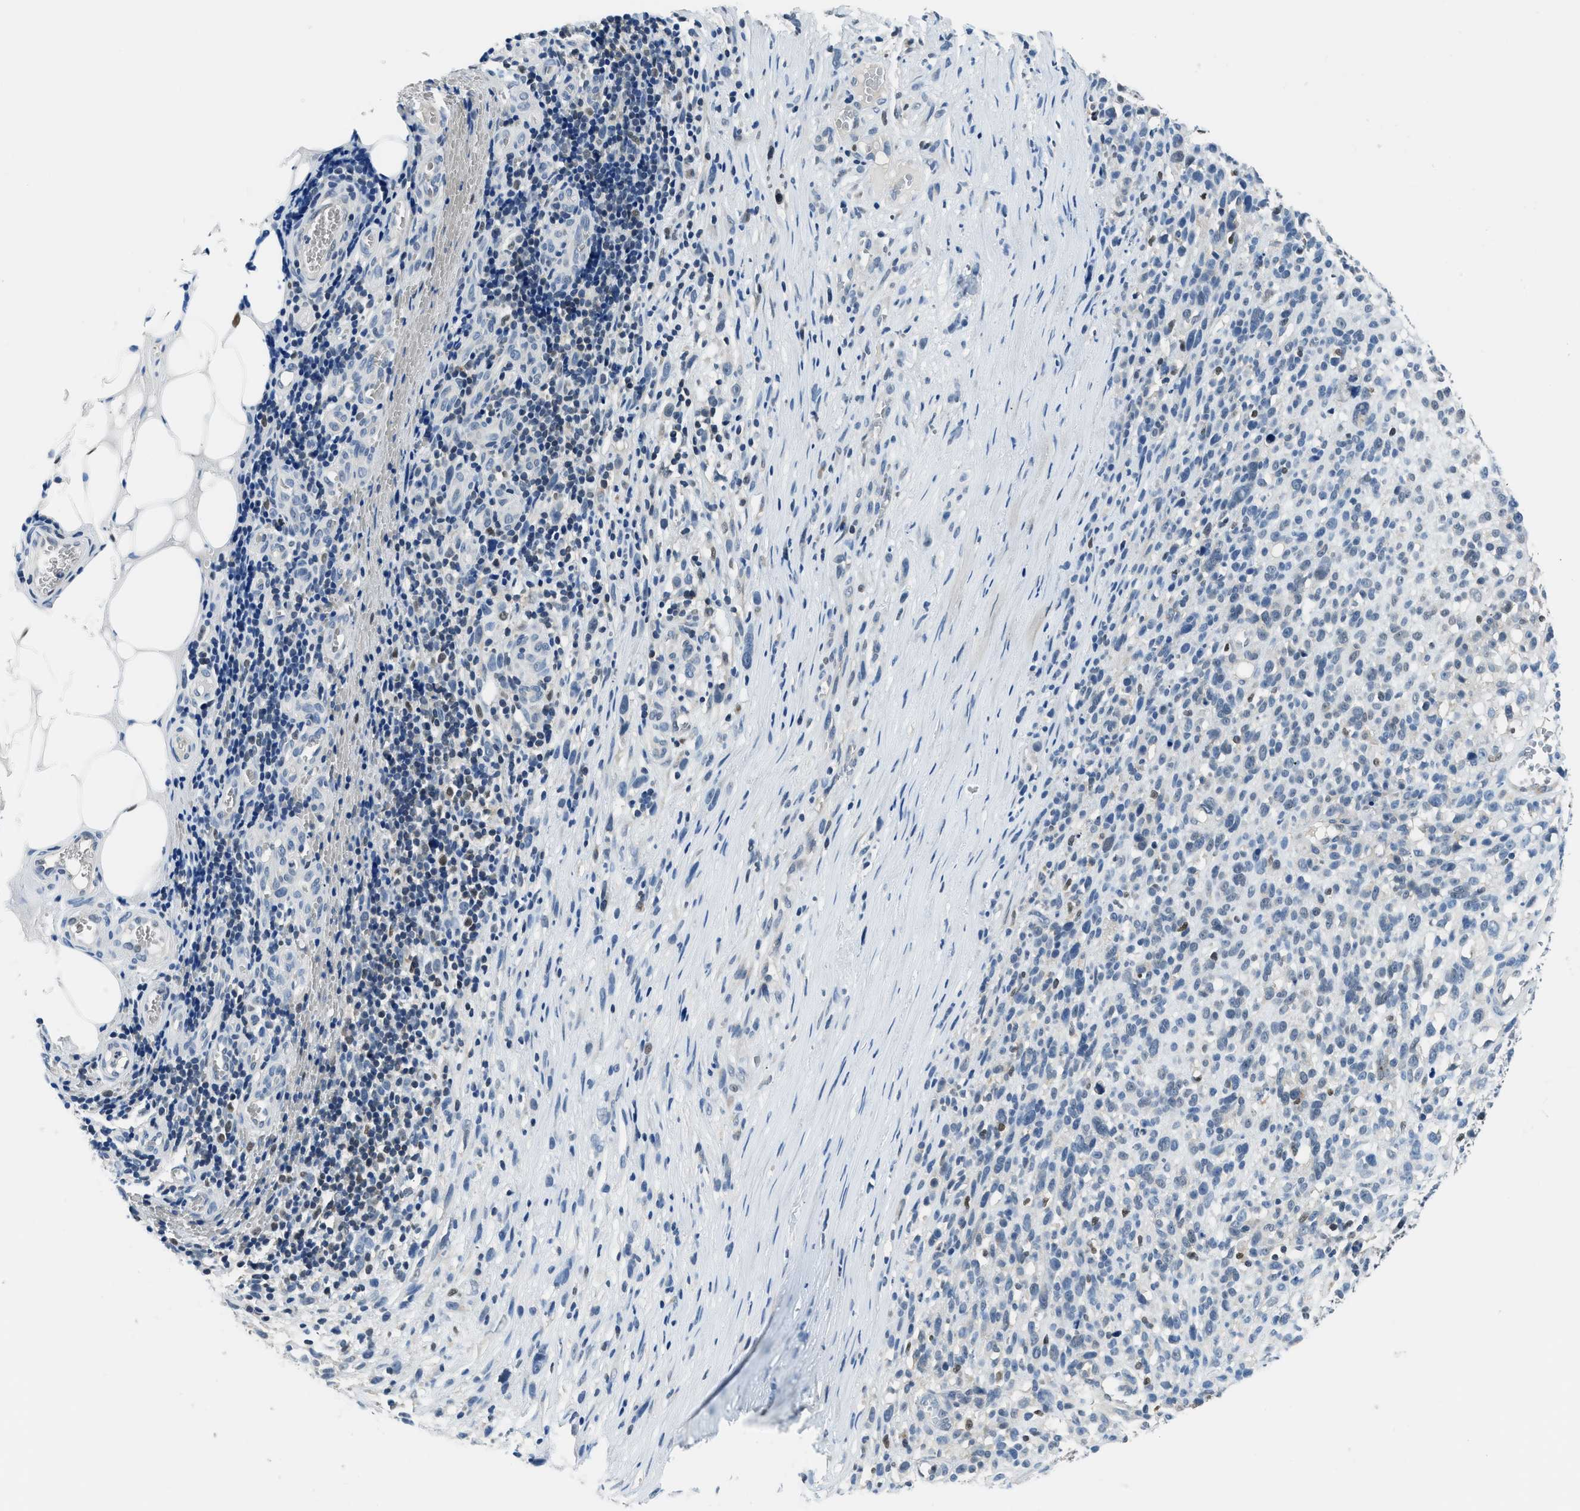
{"staining": {"intensity": "negative", "quantity": "none", "location": "none"}, "tissue": "melanoma", "cell_type": "Tumor cells", "image_type": "cancer", "snomed": [{"axis": "morphology", "description": "Malignant melanoma, NOS"}, {"axis": "topography", "description": "Skin"}], "caption": "Malignant melanoma was stained to show a protein in brown. There is no significant staining in tumor cells.", "gene": "ALX1", "patient": {"sex": "female", "age": 55}}